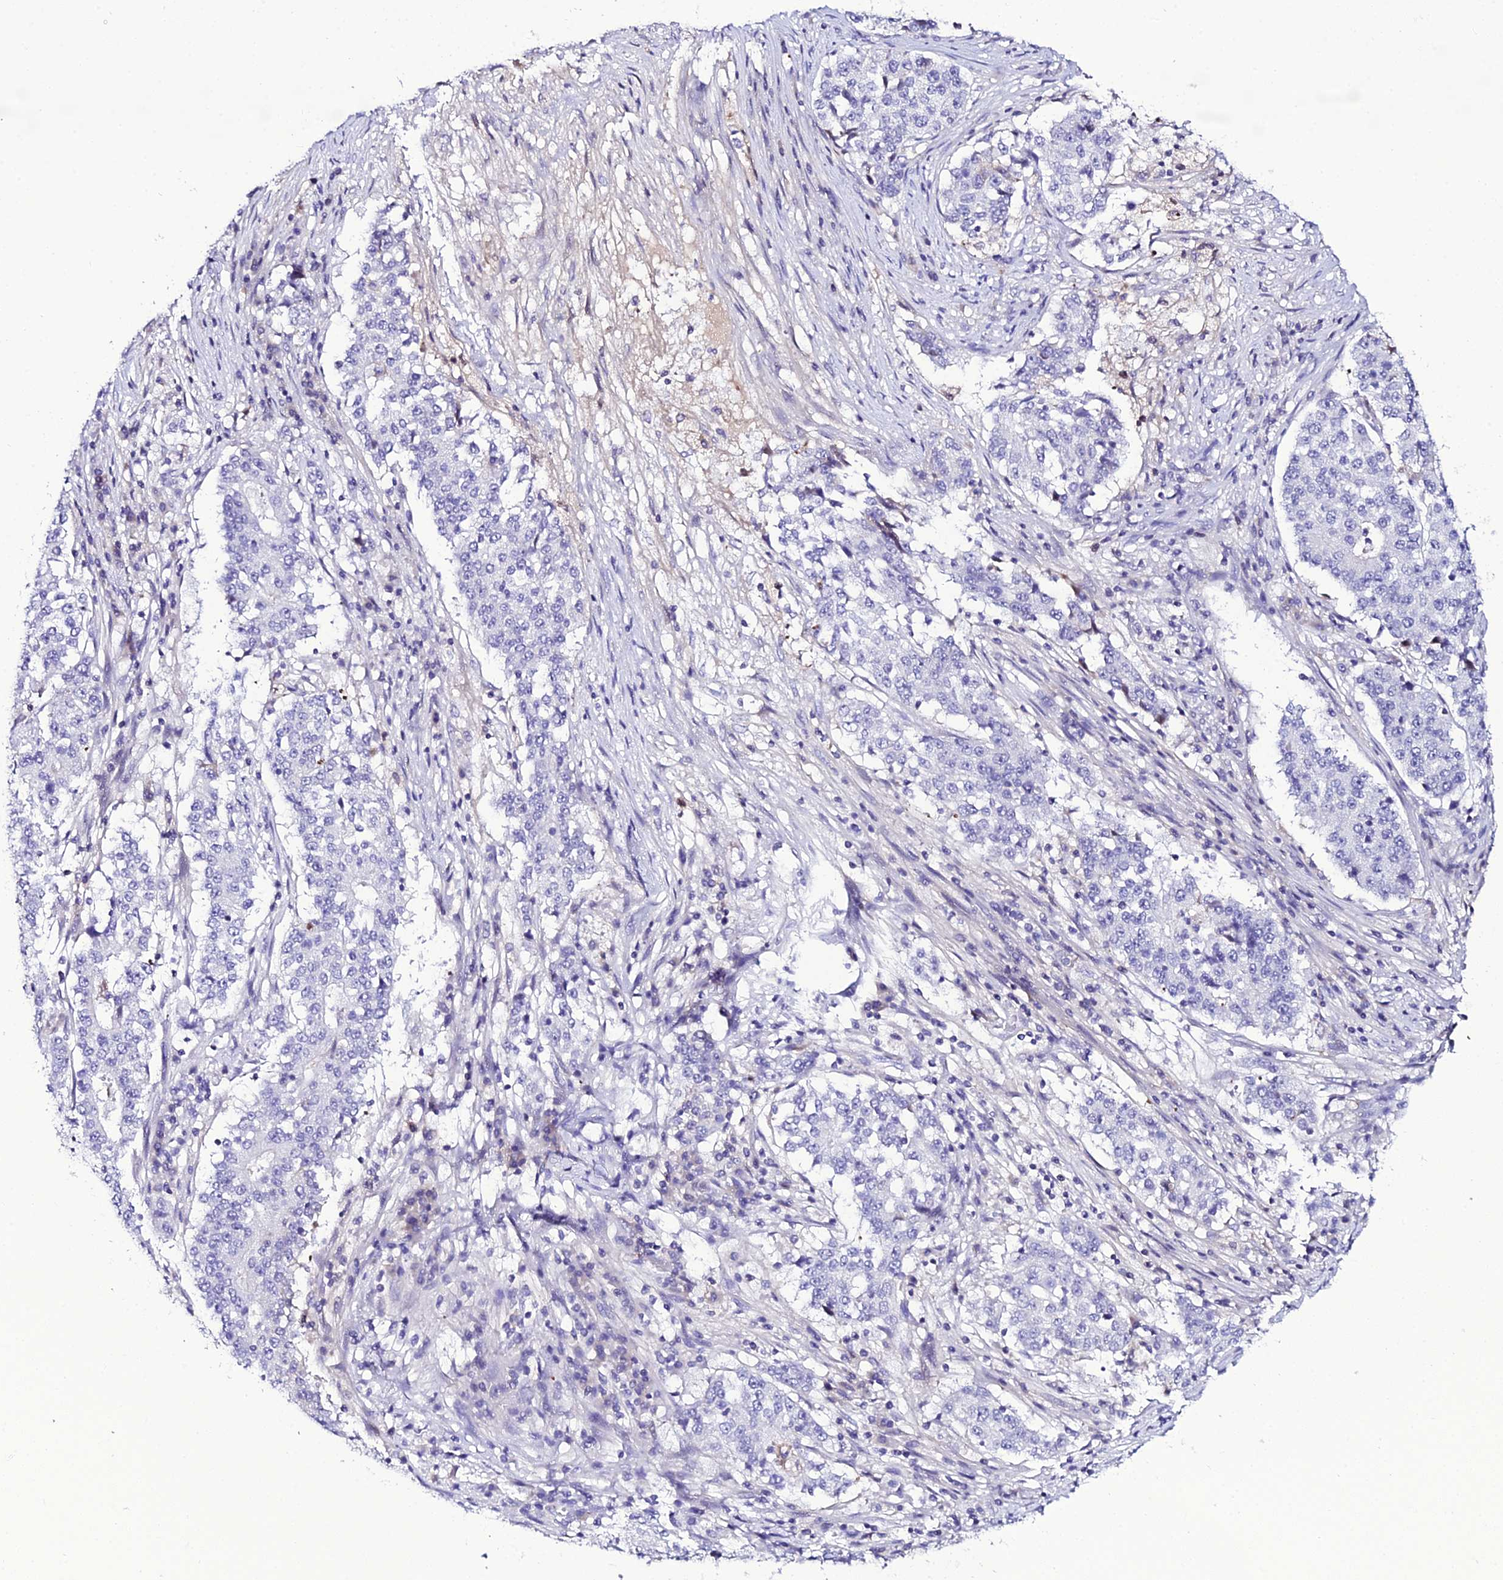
{"staining": {"intensity": "negative", "quantity": "none", "location": "none"}, "tissue": "stomach cancer", "cell_type": "Tumor cells", "image_type": "cancer", "snomed": [{"axis": "morphology", "description": "Adenocarcinoma, NOS"}, {"axis": "topography", "description": "Stomach"}], "caption": "Immunohistochemistry micrograph of human stomach cancer stained for a protein (brown), which demonstrates no staining in tumor cells. Nuclei are stained in blue.", "gene": "DEFB132", "patient": {"sex": "male", "age": 59}}